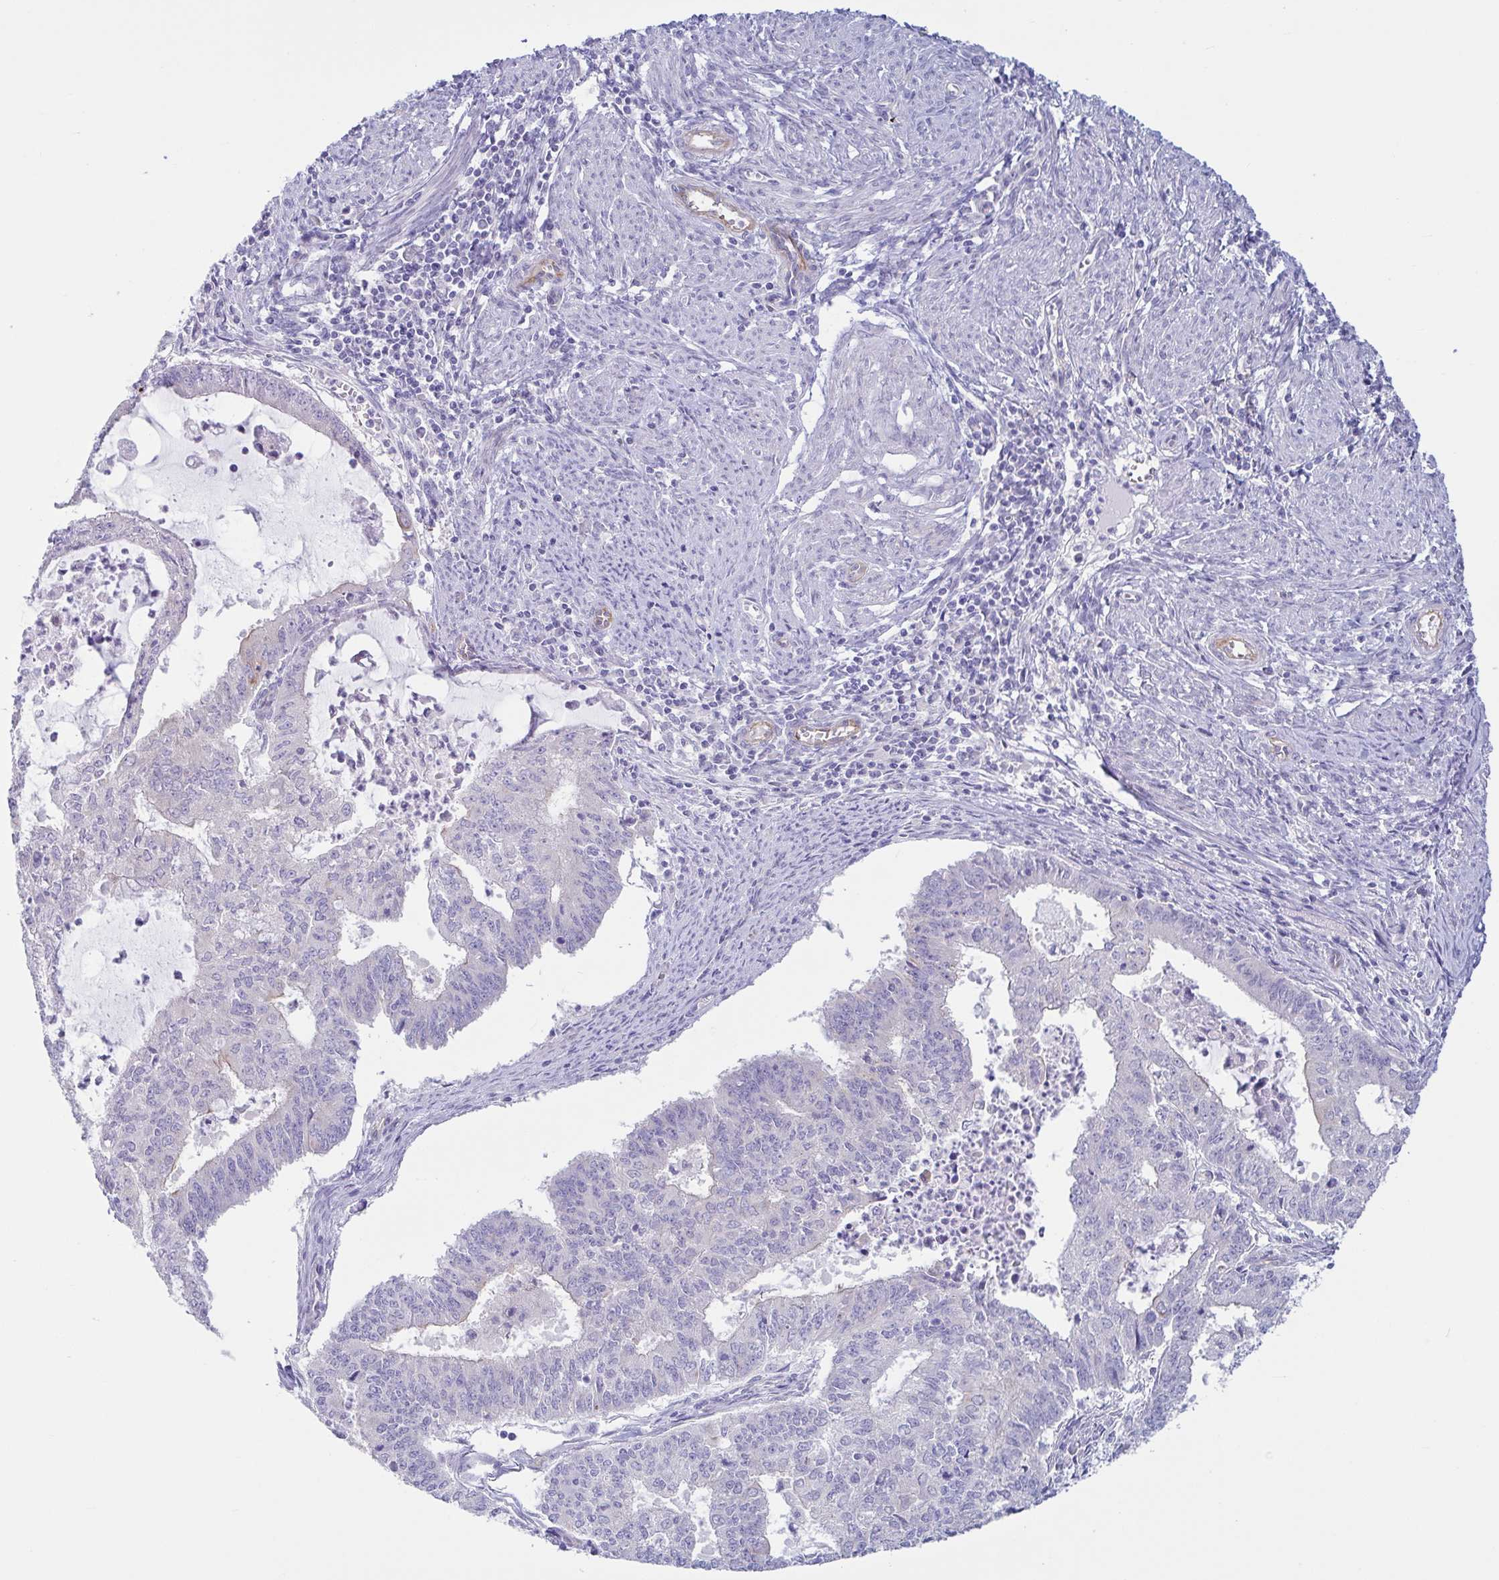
{"staining": {"intensity": "negative", "quantity": "none", "location": "none"}, "tissue": "endometrial cancer", "cell_type": "Tumor cells", "image_type": "cancer", "snomed": [{"axis": "morphology", "description": "Adenocarcinoma, NOS"}, {"axis": "topography", "description": "Endometrium"}], "caption": "There is no significant positivity in tumor cells of adenocarcinoma (endometrial).", "gene": "TNNI2", "patient": {"sex": "female", "age": 61}}